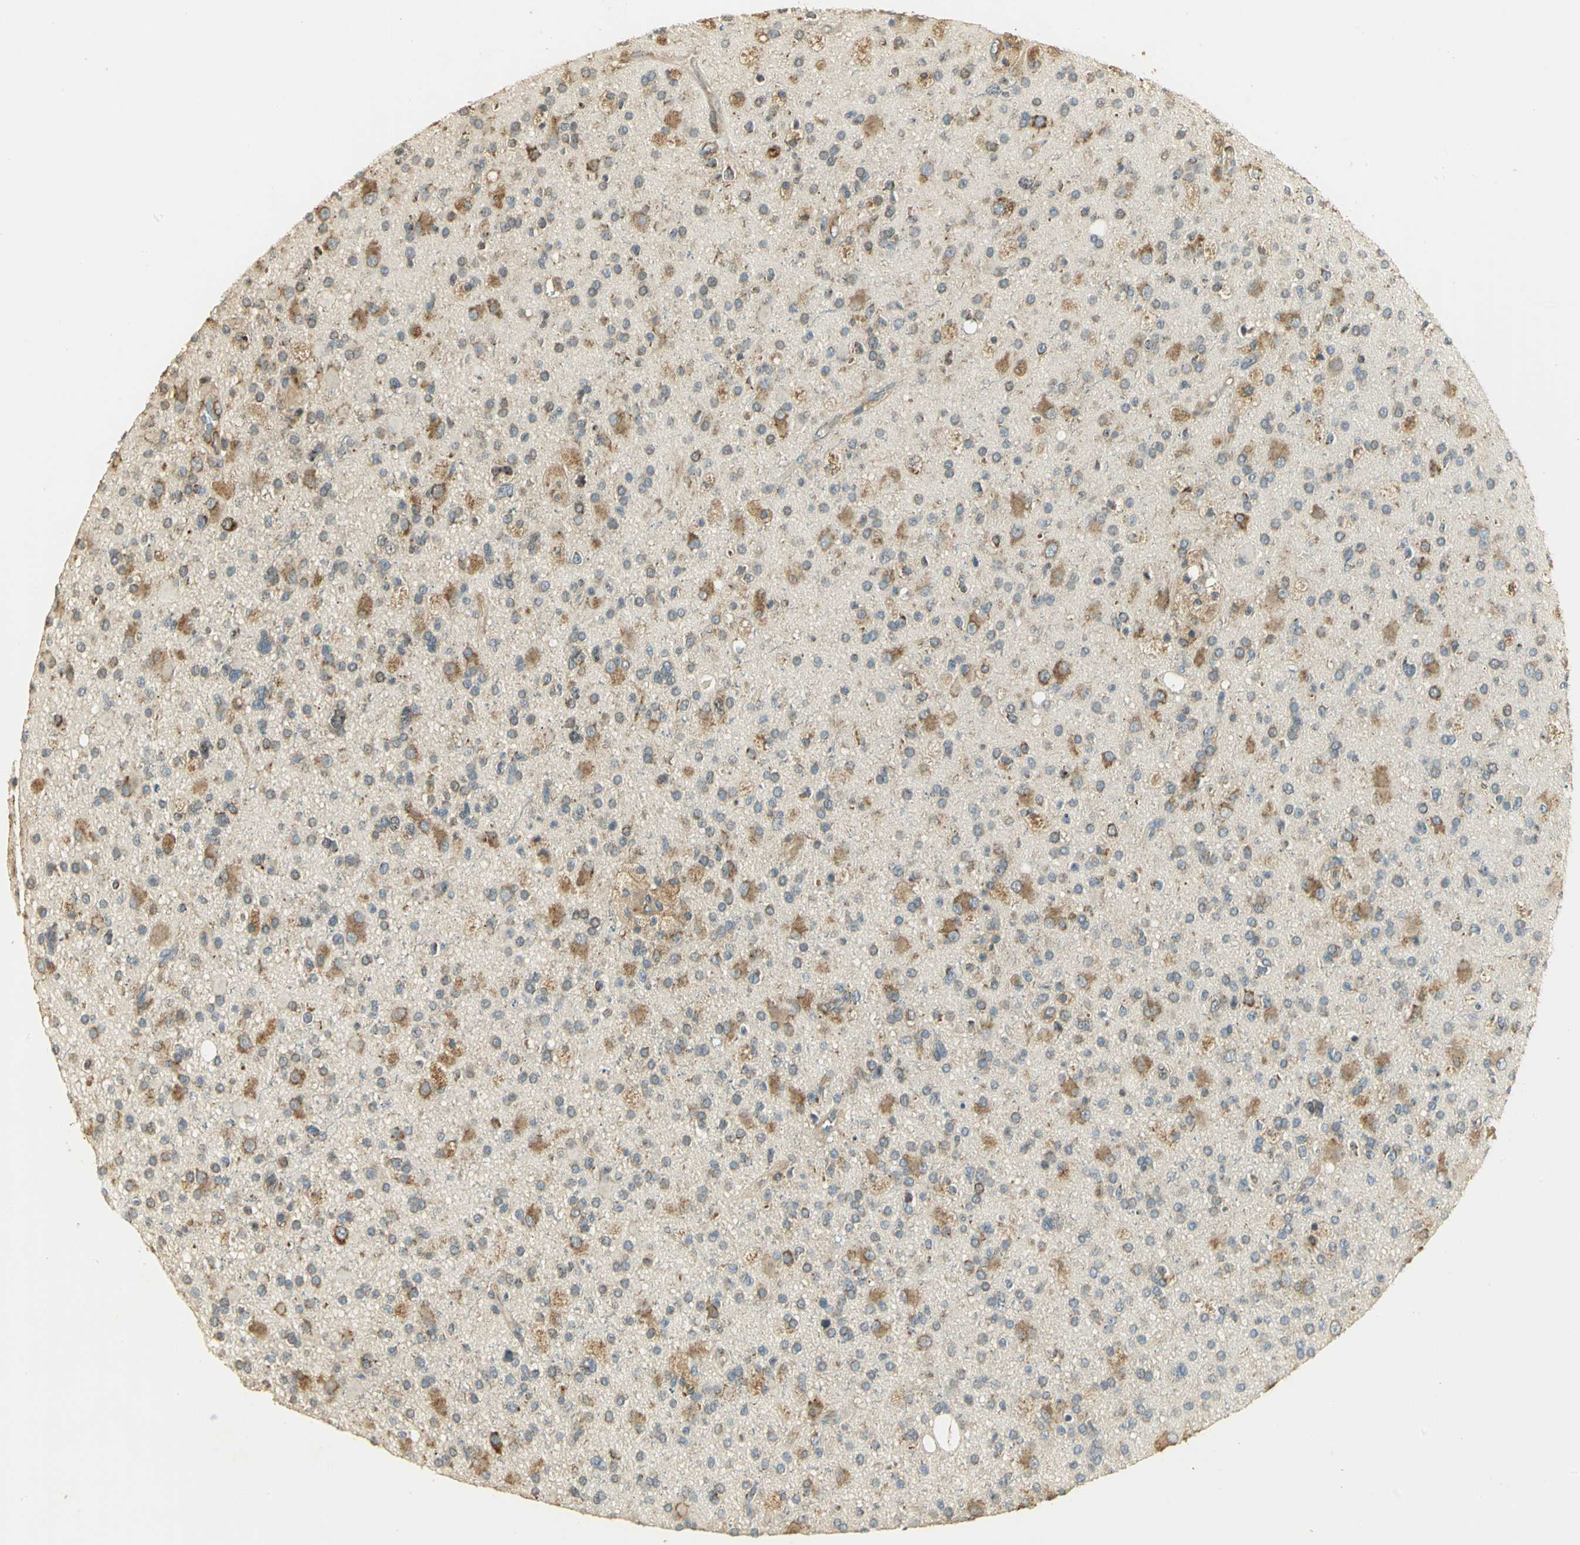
{"staining": {"intensity": "moderate", "quantity": ">75%", "location": "cytoplasmic/membranous"}, "tissue": "glioma", "cell_type": "Tumor cells", "image_type": "cancer", "snomed": [{"axis": "morphology", "description": "Glioma, malignant, High grade"}, {"axis": "topography", "description": "Brain"}], "caption": "This micrograph exhibits high-grade glioma (malignant) stained with immunohistochemistry to label a protein in brown. The cytoplasmic/membranous of tumor cells show moderate positivity for the protein. Nuclei are counter-stained blue.", "gene": "RARS1", "patient": {"sex": "male", "age": 33}}